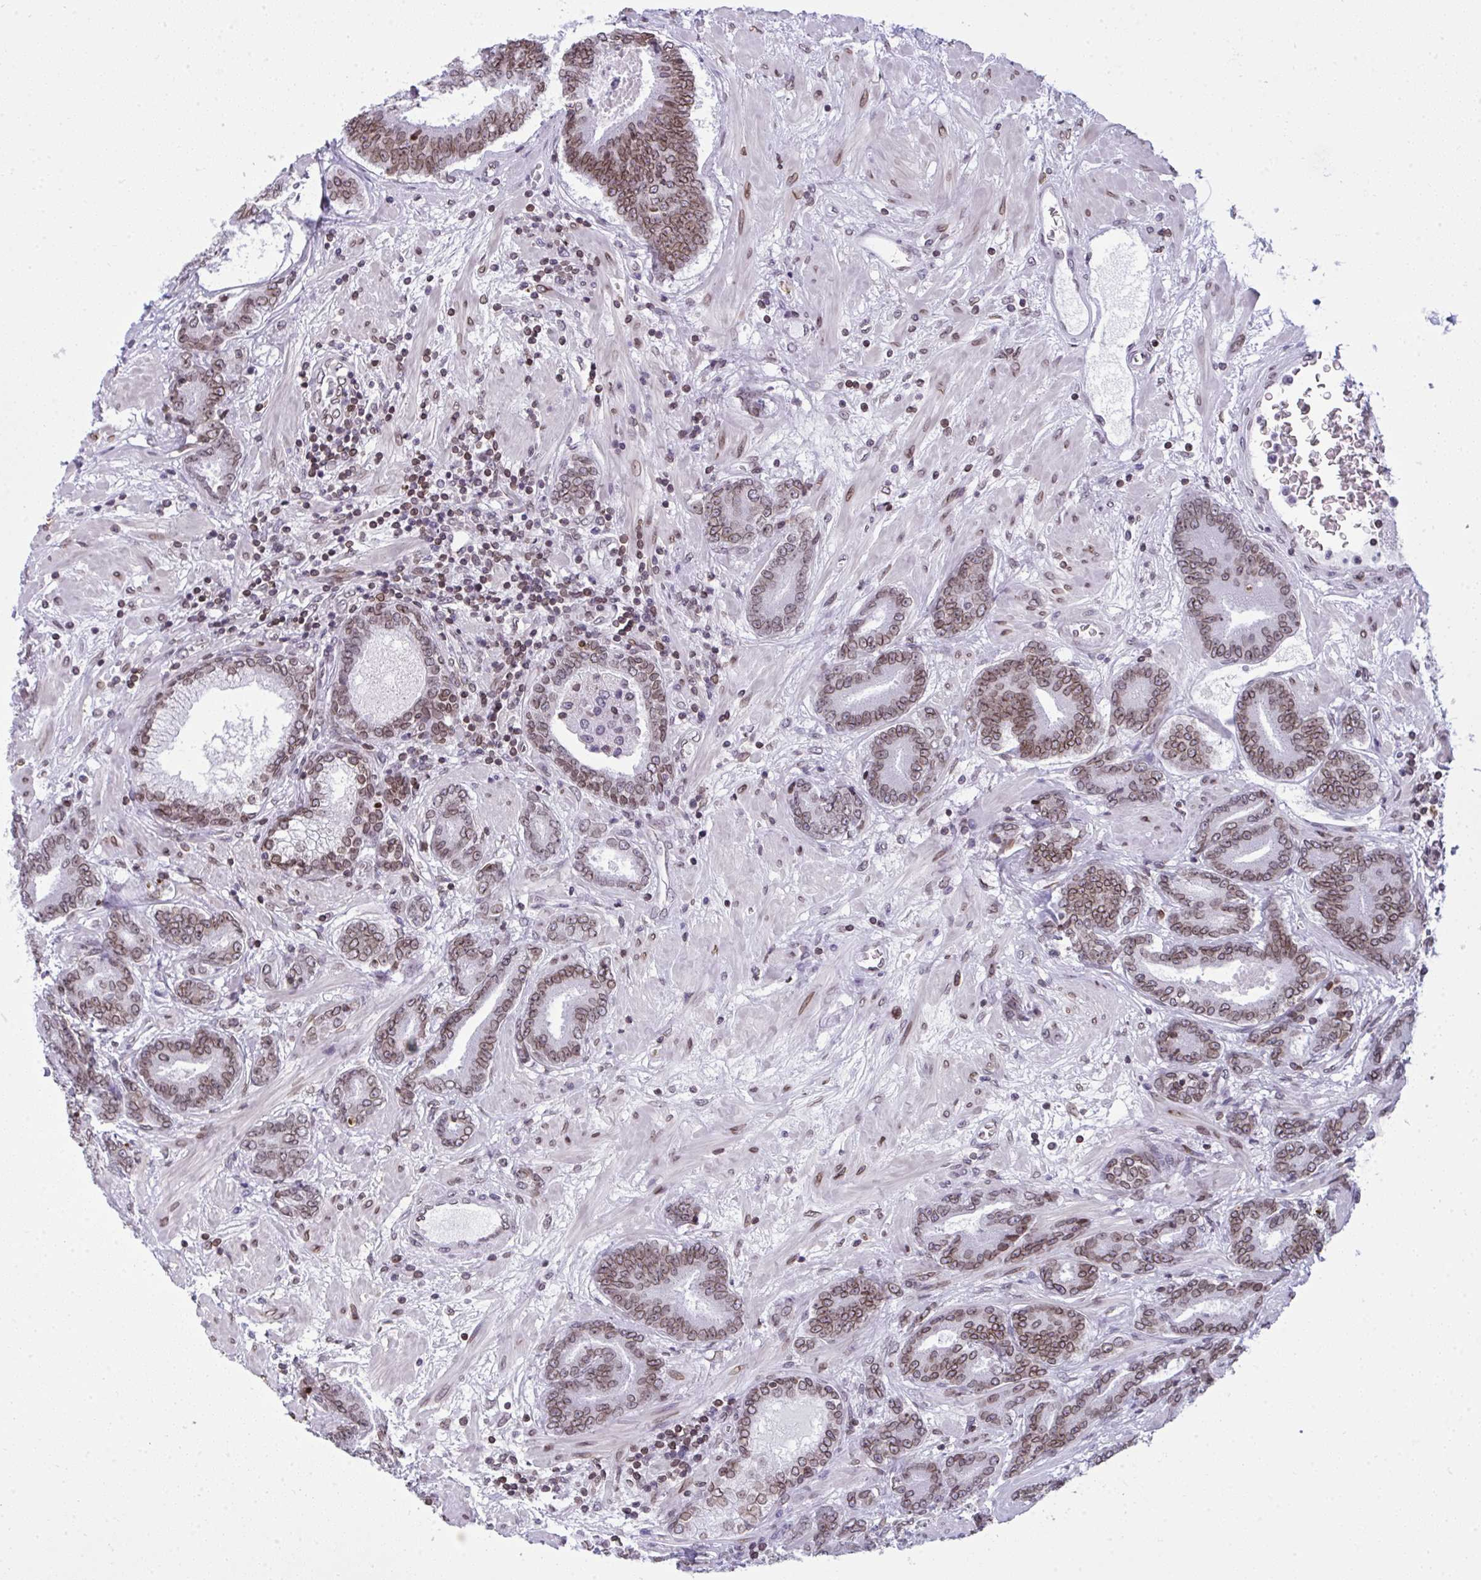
{"staining": {"intensity": "moderate", "quantity": ">75%", "location": "cytoplasmic/membranous,nuclear"}, "tissue": "prostate cancer", "cell_type": "Tumor cells", "image_type": "cancer", "snomed": [{"axis": "morphology", "description": "Adenocarcinoma, High grade"}, {"axis": "topography", "description": "Prostate"}], "caption": "Immunohistochemistry (IHC) (DAB (3,3'-diaminobenzidine)) staining of prostate cancer exhibits moderate cytoplasmic/membranous and nuclear protein expression in approximately >75% of tumor cells. (DAB (3,3'-diaminobenzidine) IHC, brown staining for protein, blue staining for nuclei).", "gene": "LMNB2", "patient": {"sex": "male", "age": 62}}